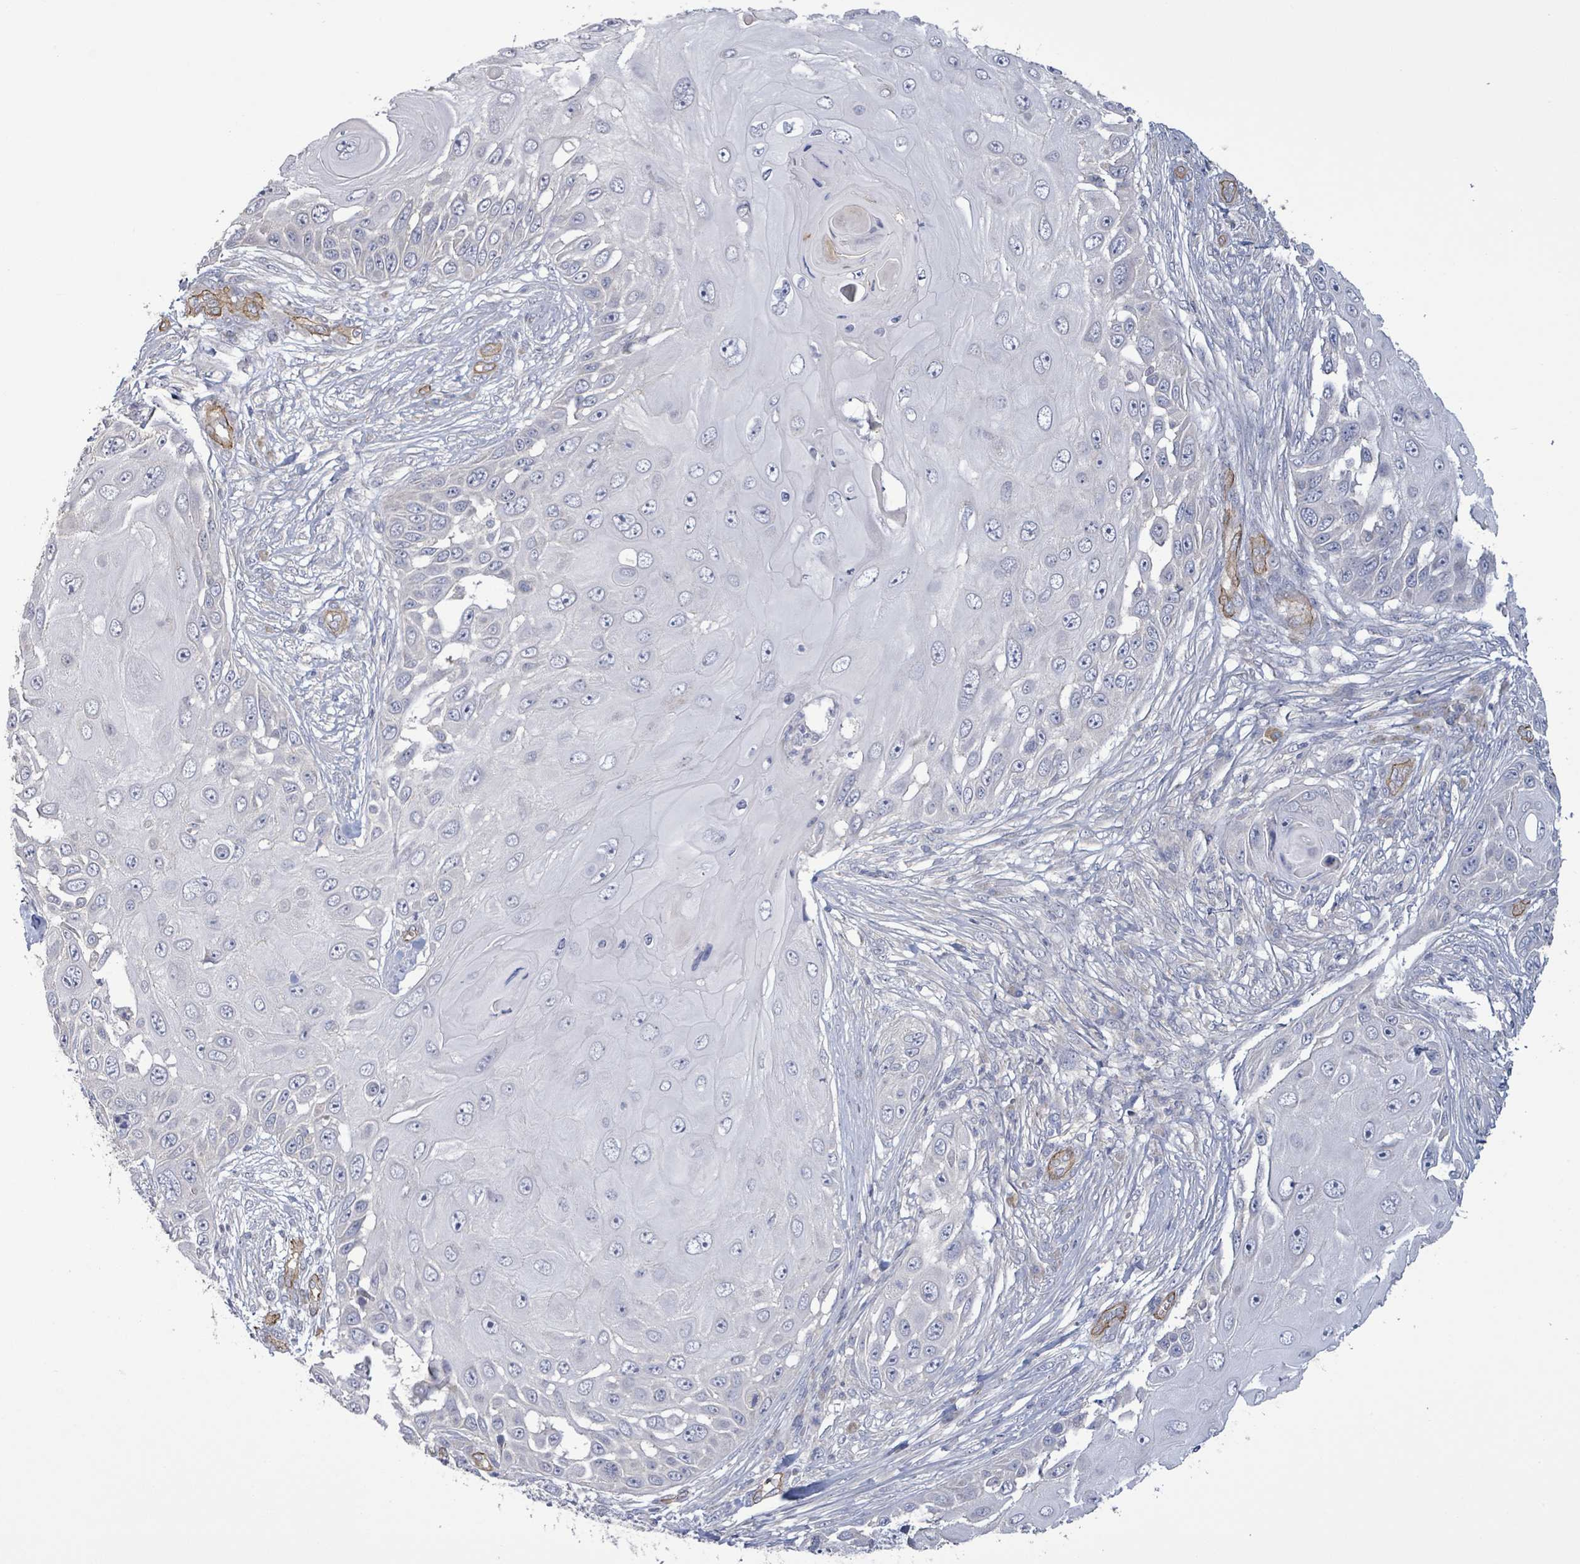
{"staining": {"intensity": "negative", "quantity": "none", "location": "none"}, "tissue": "skin cancer", "cell_type": "Tumor cells", "image_type": "cancer", "snomed": [{"axis": "morphology", "description": "Squamous cell carcinoma, NOS"}, {"axis": "topography", "description": "Skin"}], "caption": "Tumor cells show no significant protein staining in squamous cell carcinoma (skin).", "gene": "KANK3", "patient": {"sex": "female", "age": 44}}